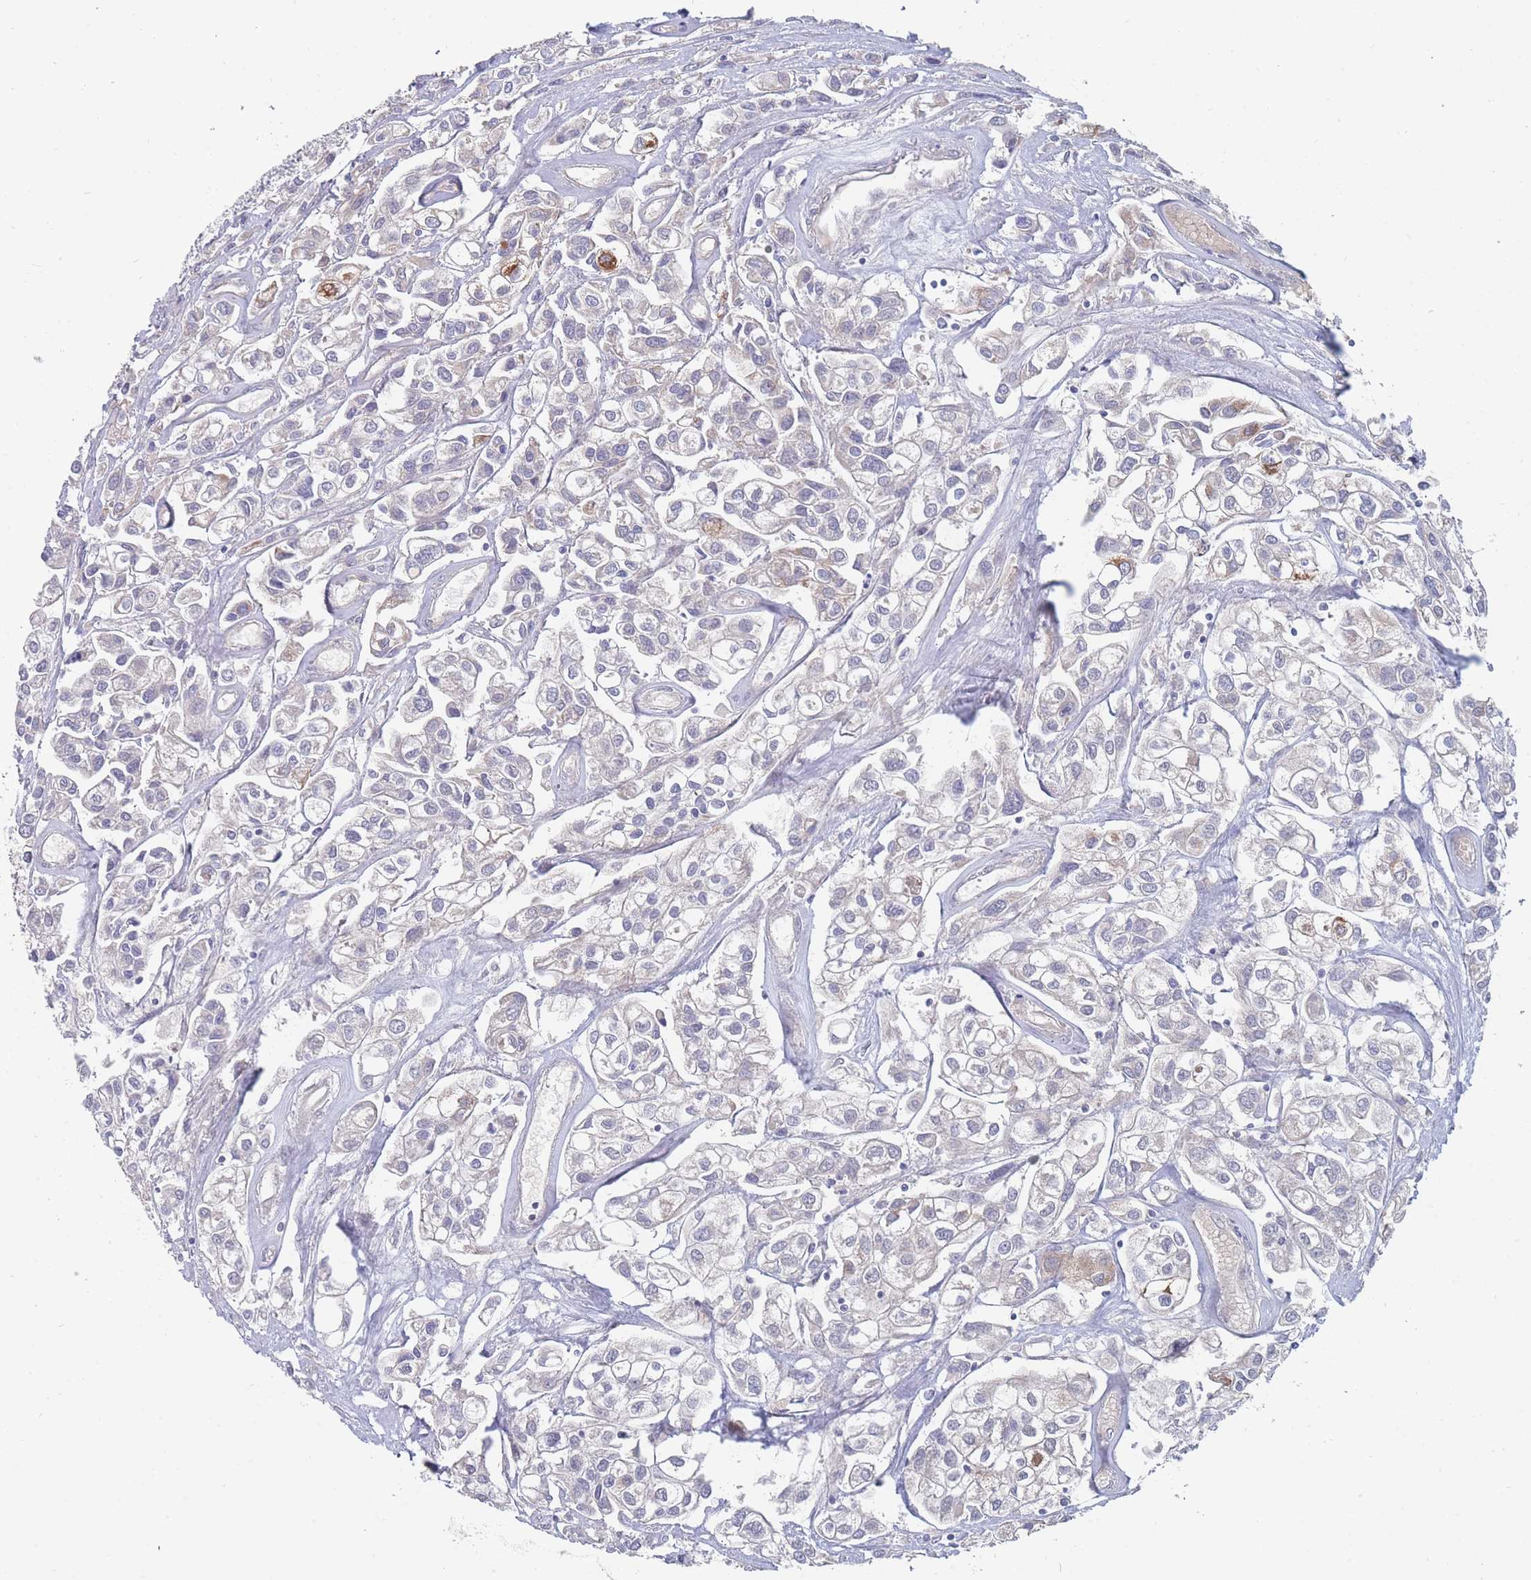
{"staining": {"intensity": "negative", "quantity": "none", "location": "none"}, "tissue": "urothelial cancer", "cell_type": "Tumor cells", "image_type": "cancer", "snomed": [{"axis": "morphology", "description": "Urothelial carcinoma, High grade"}, {"axis": "topography", "description": "Urinary bladder"}], "caption": "Tumor cells are negative for brown protein staining in urothelial cancer.", "gene": "NUB1", "patient": {"sex": "male", "age": 67}}